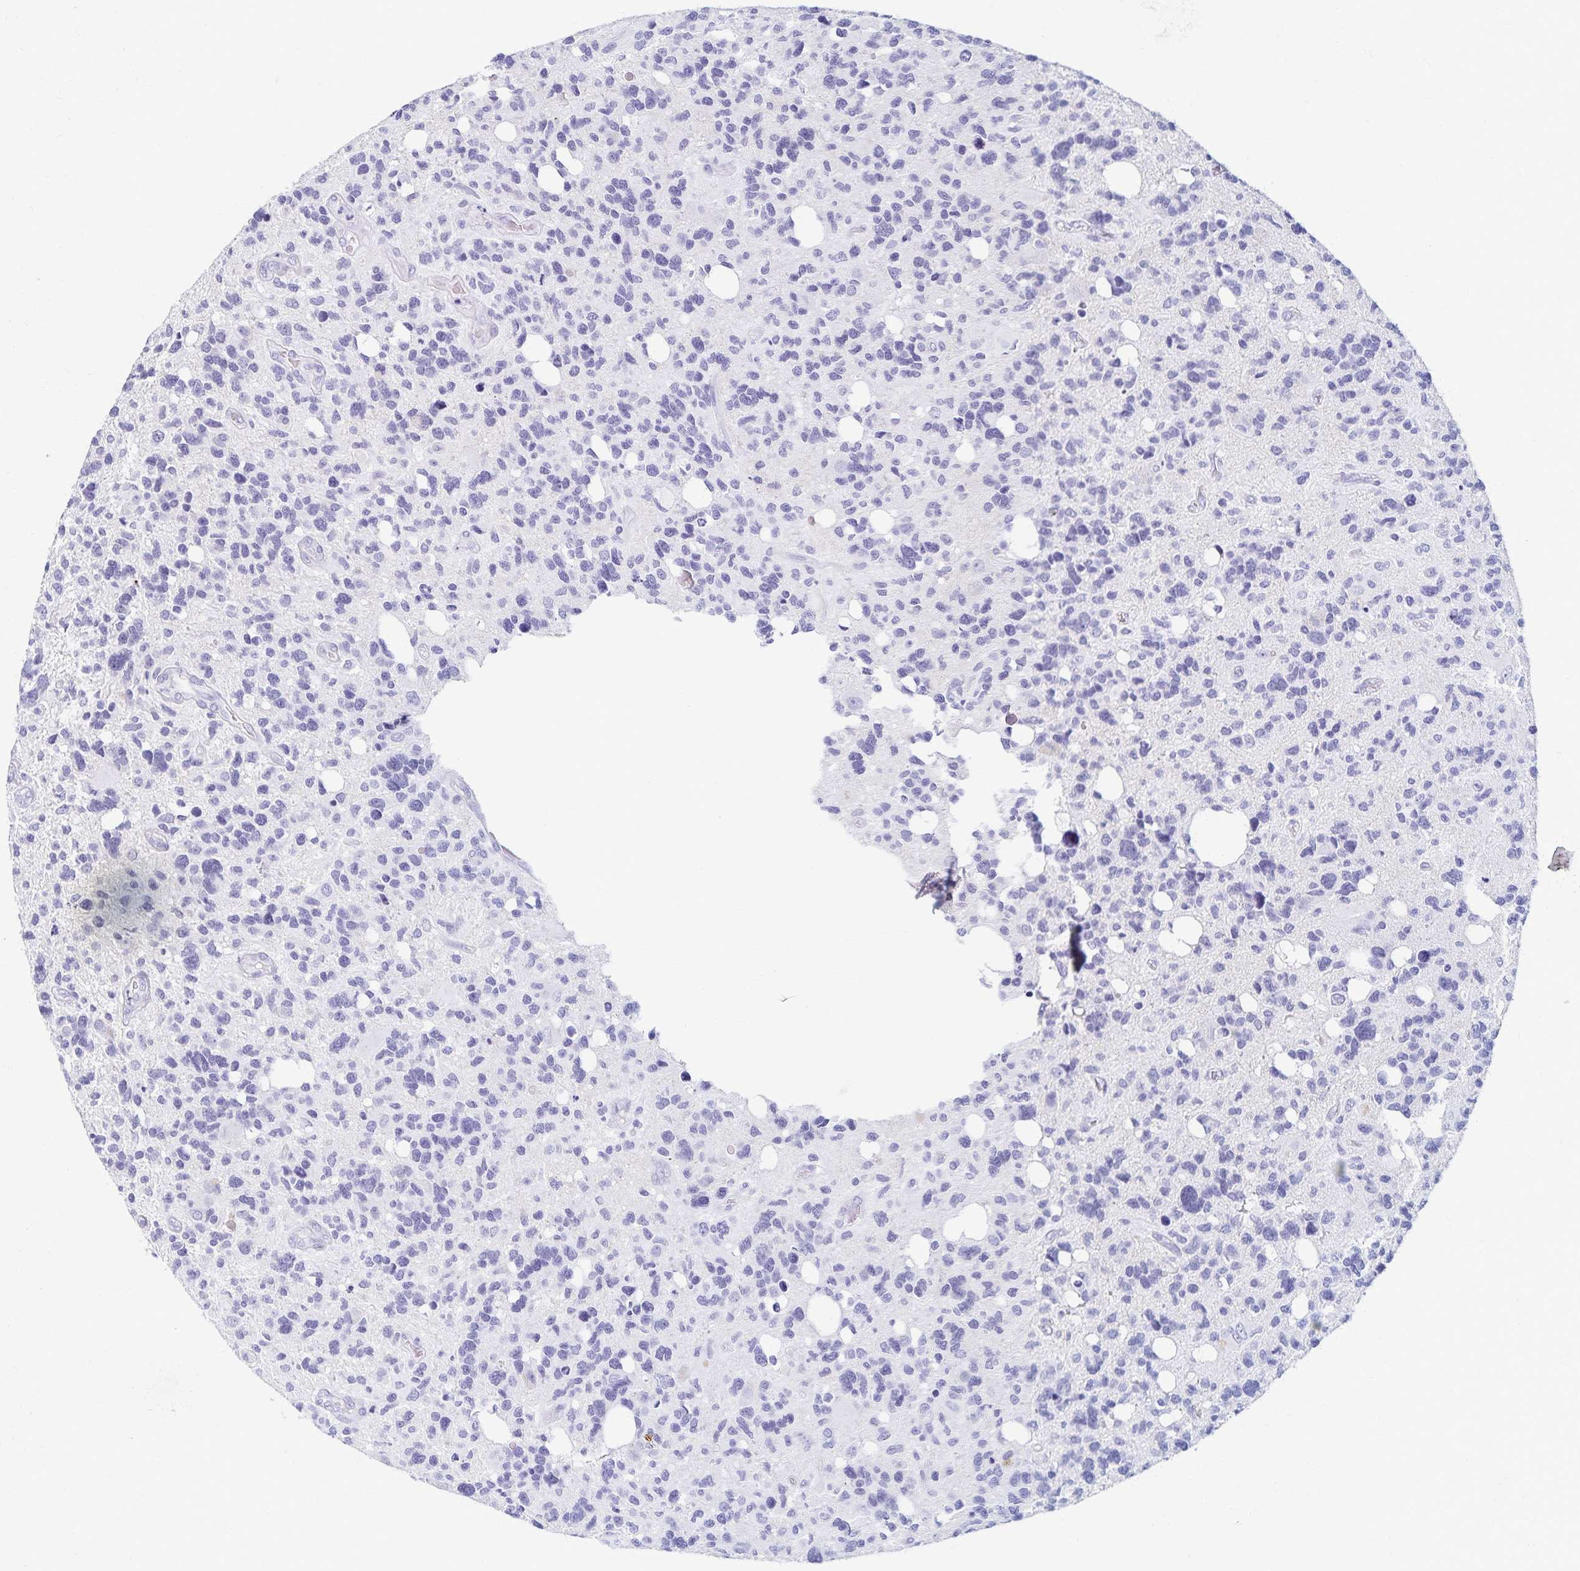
{"staining": {"intensity": "negative", "quantity": "none", "location": "none"}, "tissue": "glioma", "cell_type": "Tumor cells", "image_type": "cancer", "snomed": [{"axis": "morphology", "description": "Glioma, malignant, High grade"}, {"axis": "topography", "description": "Brain"}], "caption": "Immunohistochemistry photomicrograph of neoplastic tissue: malignant high-grade glioma stained with DAB reveals no significant protein positivity in tumor cells.", "gene": "C2orf50", "patient": {"sex": "male", "age": 49}}